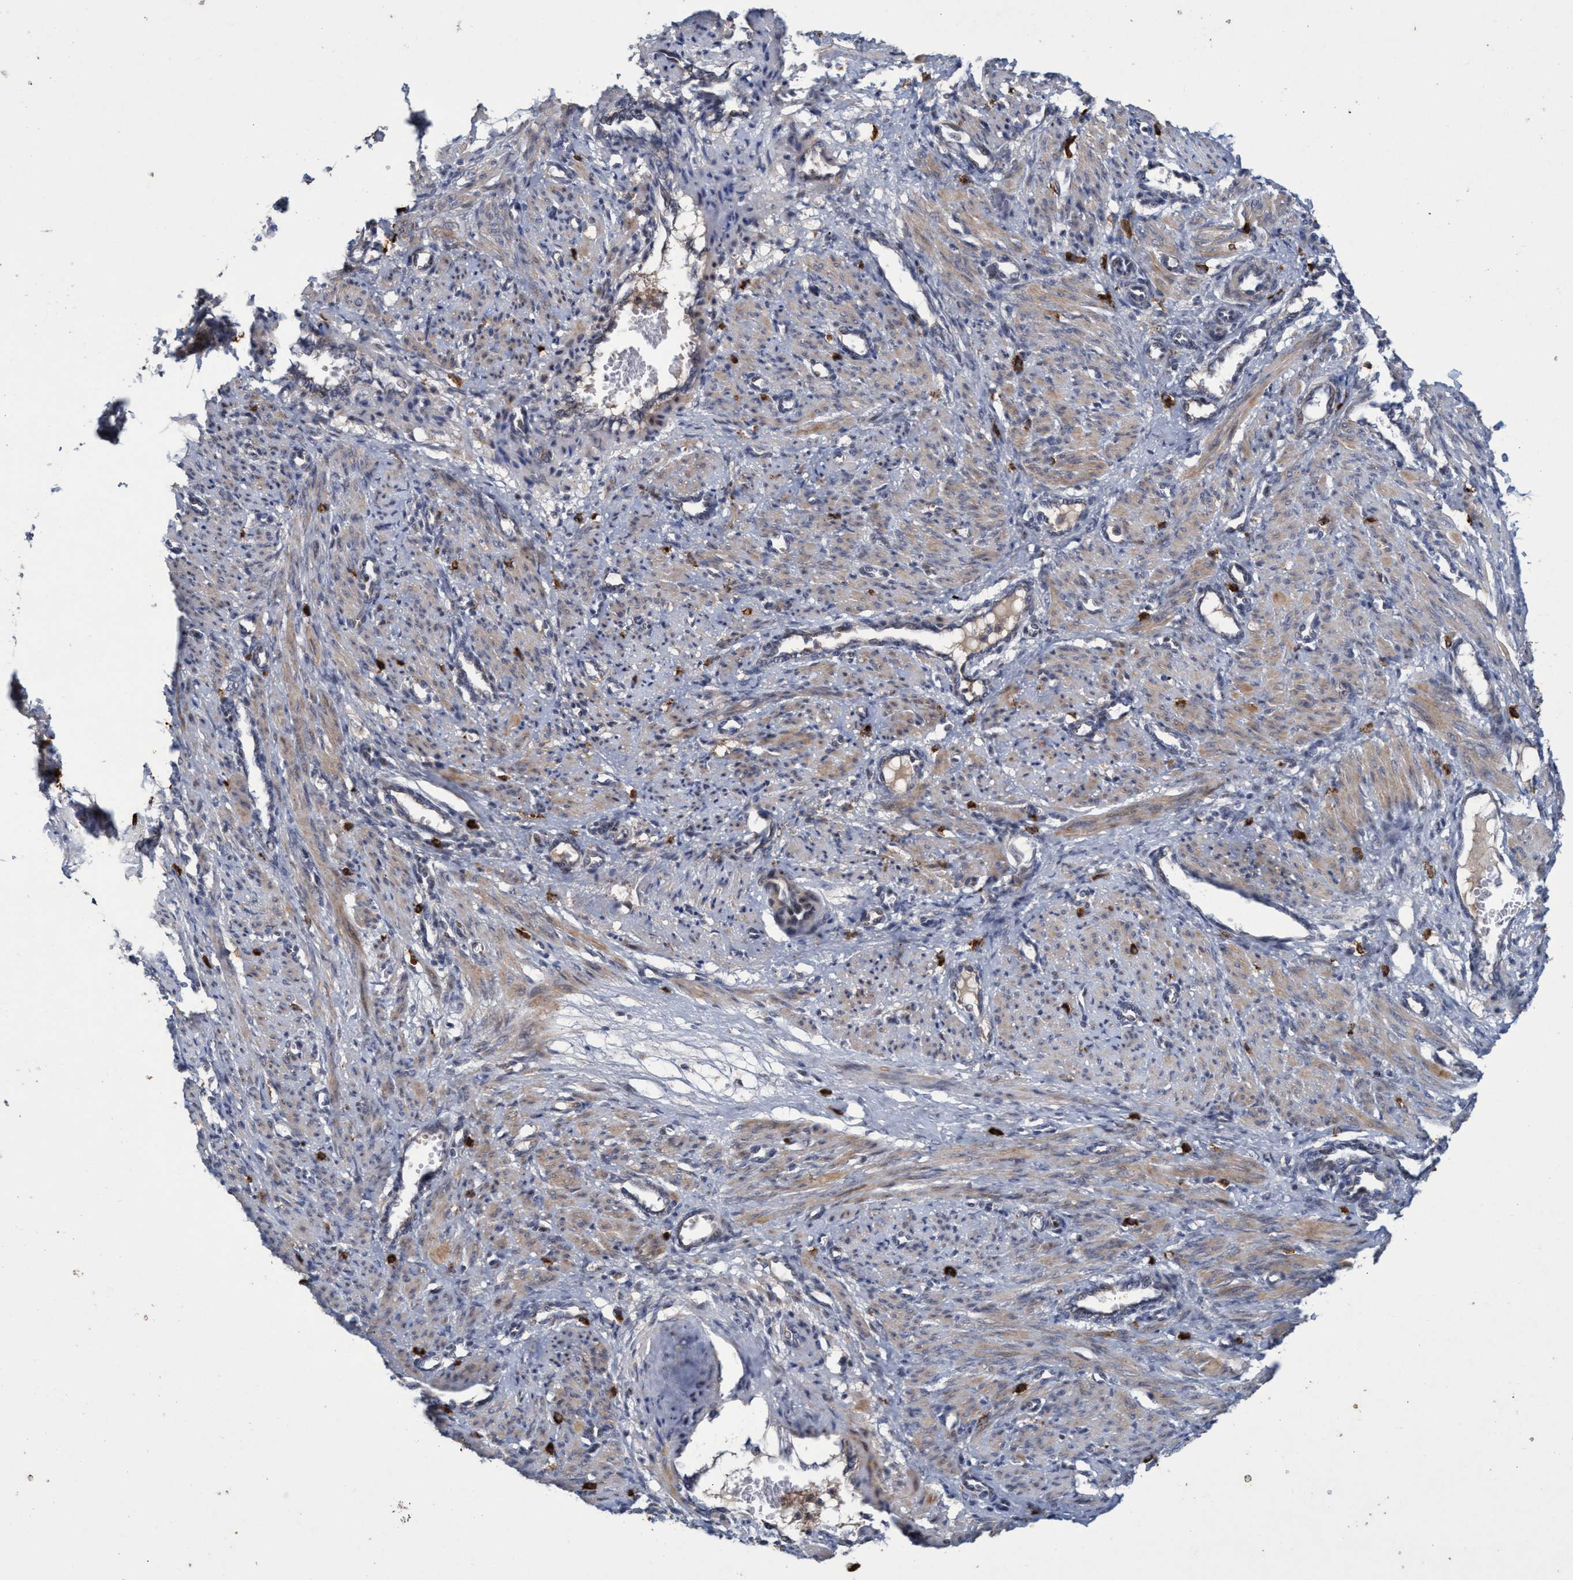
{"staining": {"intensity": "moderate", "quantity": "25%-75%", "location": "cytoplasmic/membranous"}, "tissue": "smooth muscle", "cell_type": "Smooth muscle cells", "image_type": "normal", "snomed": [{"axis": "morphology", "description": "Normal tissue, NOS"}, {"axis": "topography", "description": "Endometrium"}], "caption": "A medium amount of moderate cytoplasmic/membranous positivity is seen in about 25%-75% of smooth muscle cells in normal smooth muscle.", "gene": "ZNF677", "patient": {"sex": "female", "age": 33}}